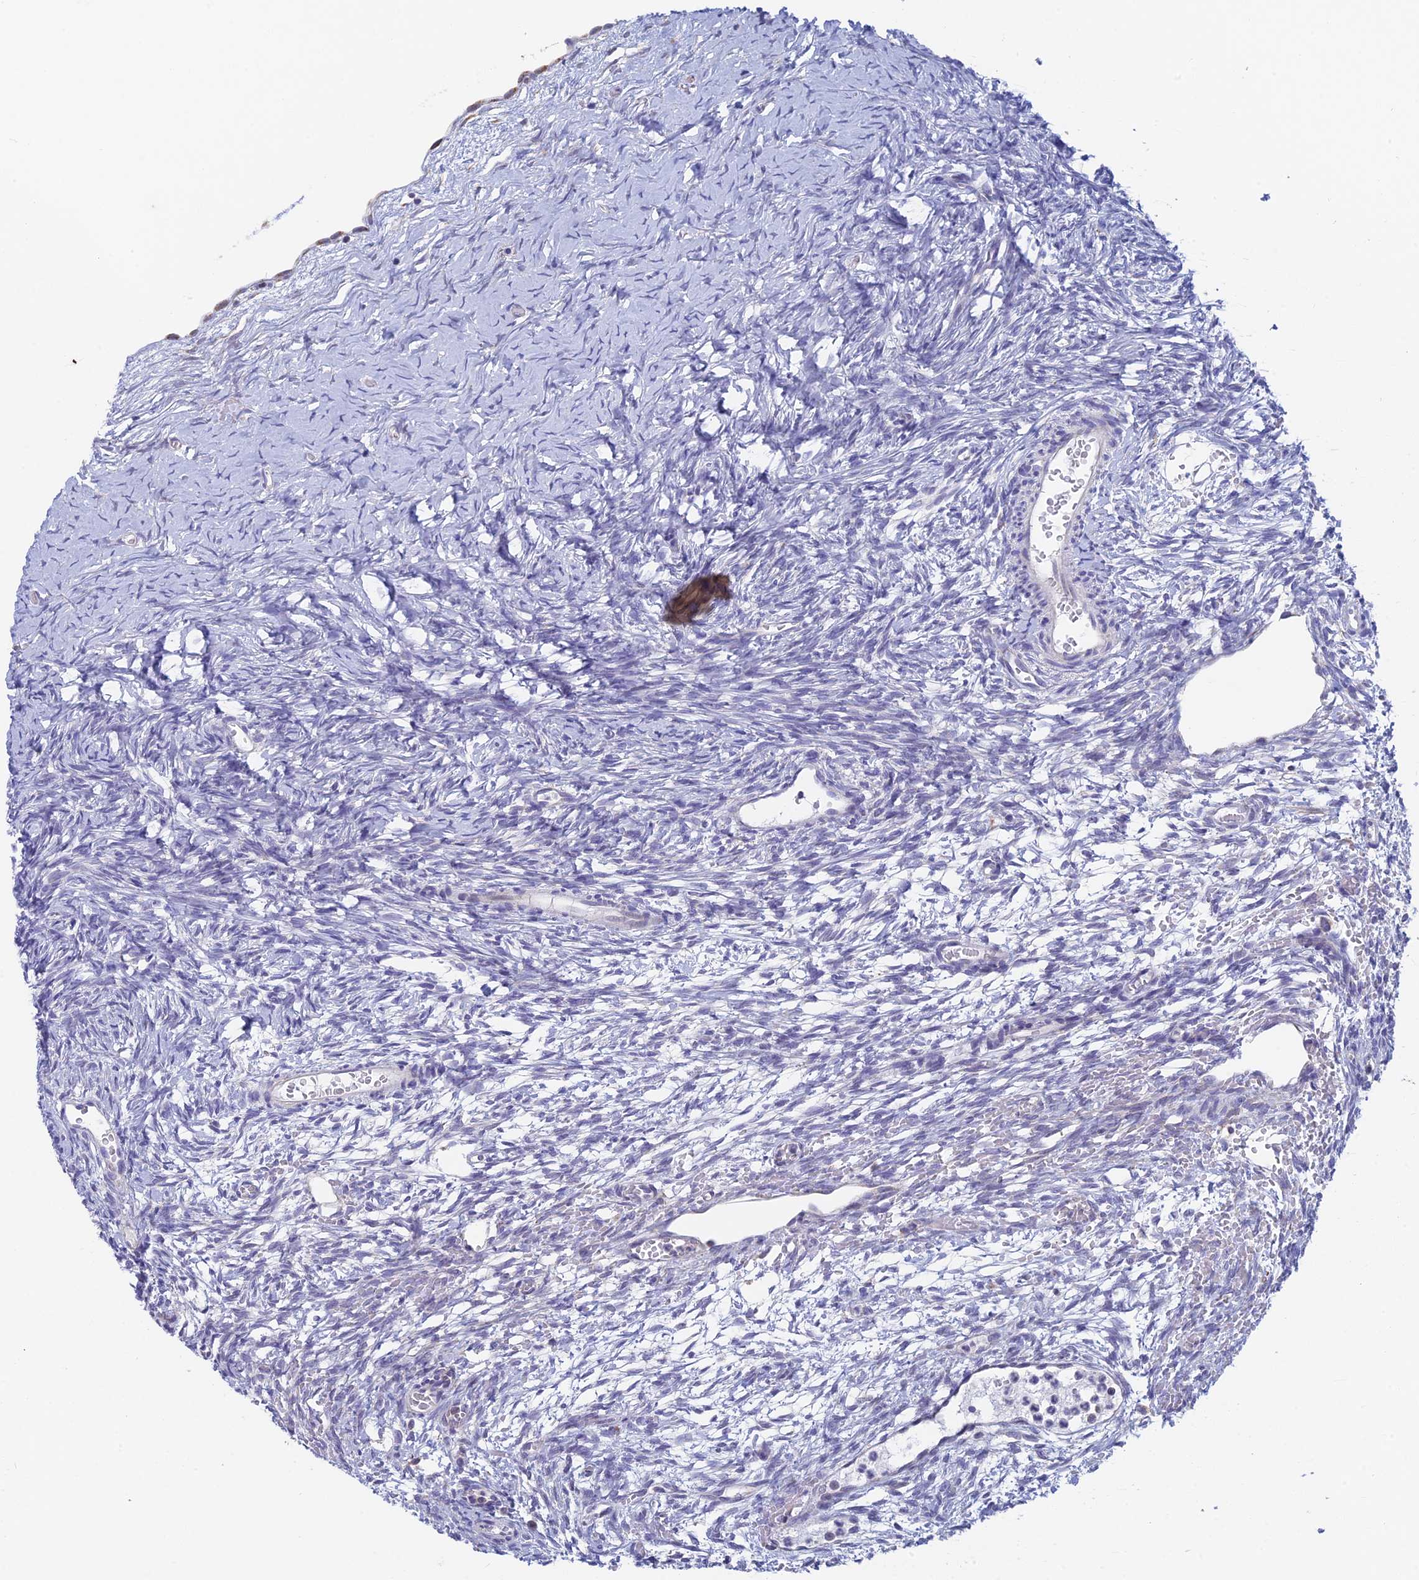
{"staining": {"intensity": "negative", "quantity": "none", "location": "none"}, "tissue": "ovary", "cell_type": "Follicle cells", "image_type": "normal", "snomed": [{"axis": "morphology", "description": "Normal tissue, NOS"}, {"axis": "topography", "description": "Ovary"}], "caption": "Immunohistochemistry (IHC) histopathology image of benign ovary: human ovary stained with DAB (3,3'-diaminobenzidine) shows no significant protein expression in follicle cells.", "gene": "REXO5", "patient": {"sex": "female", "age": 39}}